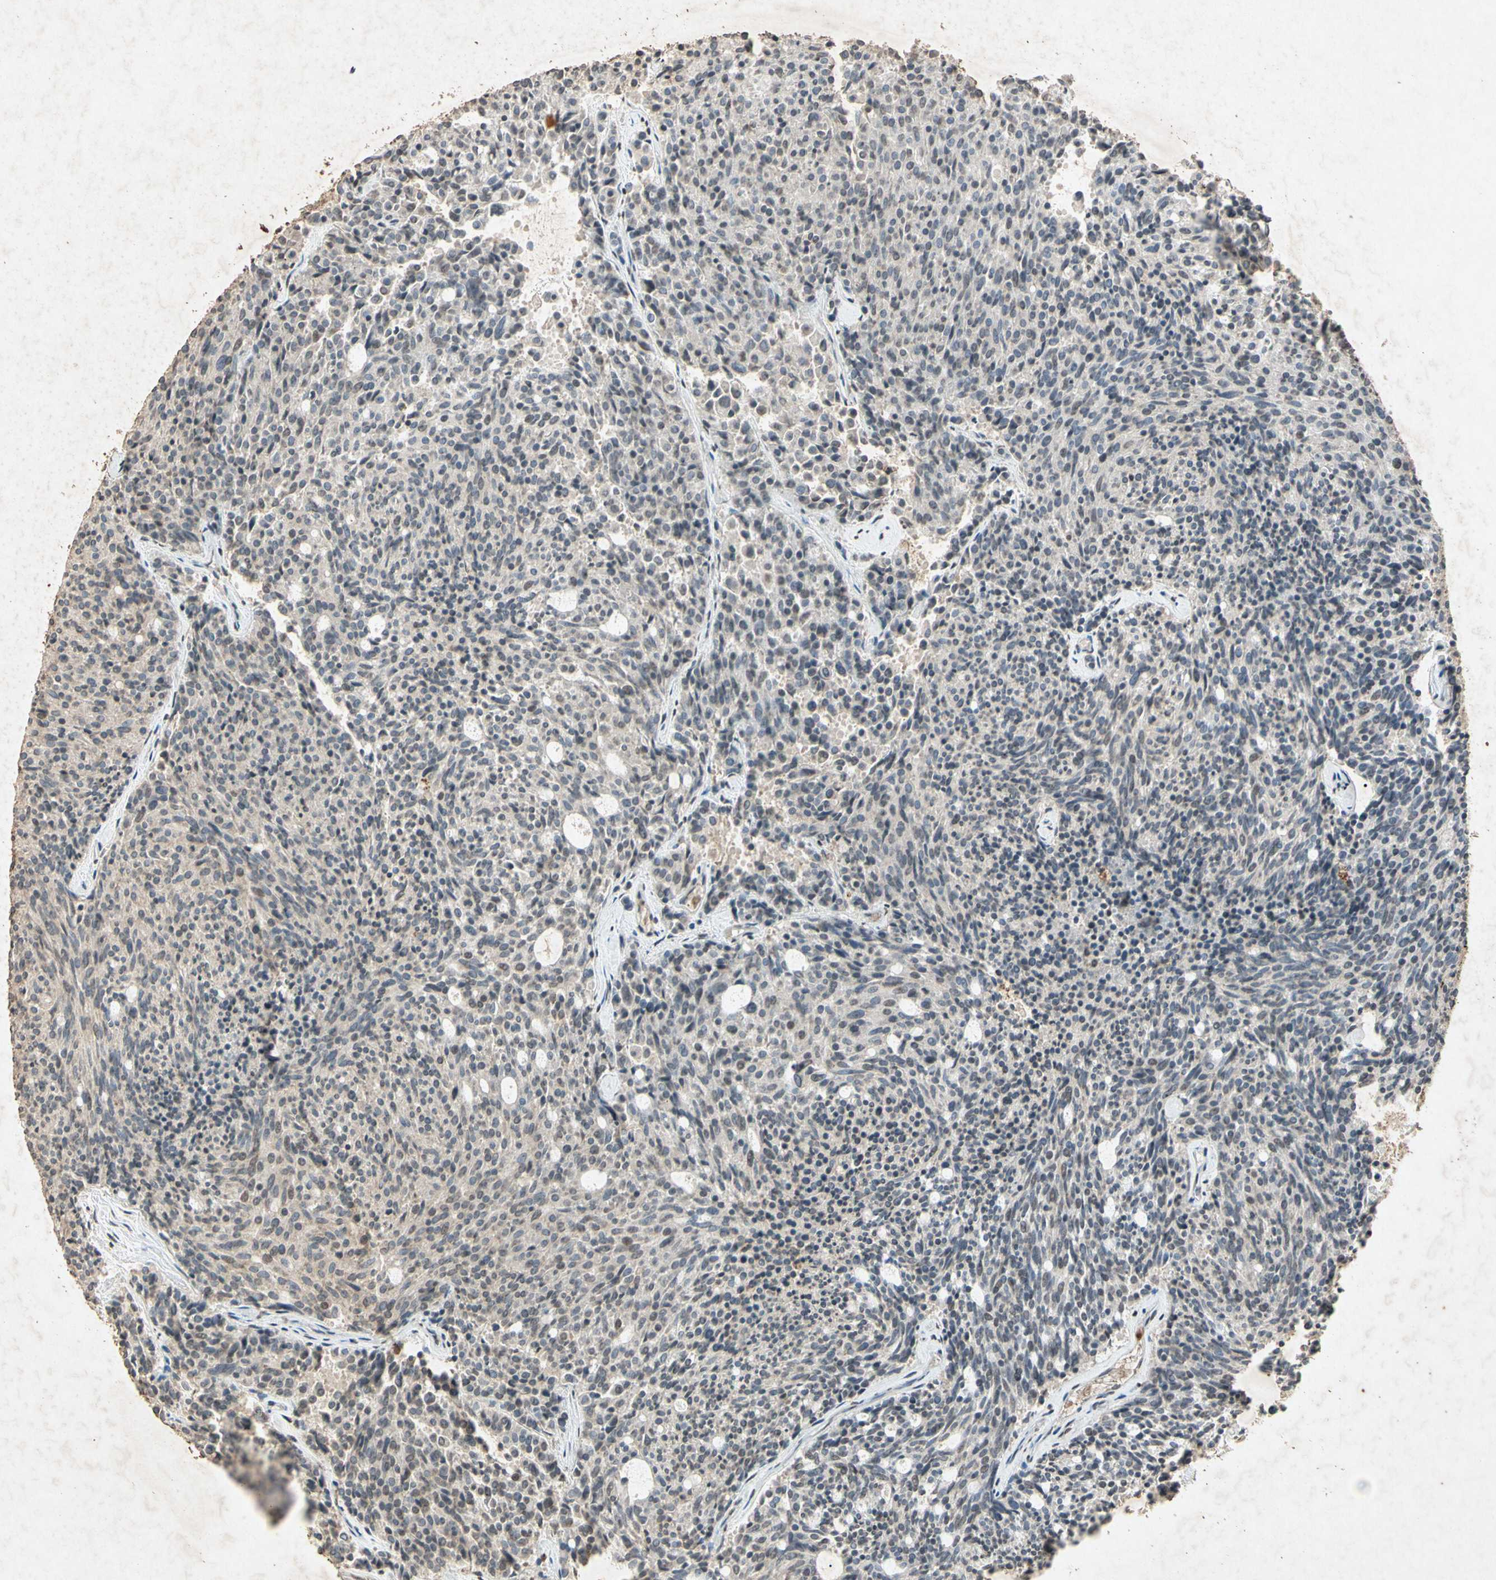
{"staining": {"intensity": "weak", "quantity": ">75%", "location": "cytoplasmic/membranous"}, "tissue": "carcinoid", "cell_type": "Tumor cells", "image_type": "cancer", "snomed": [{"axis": "morphology", "description": "Carcinoid, malignant, NOS"}, {"axis": "topography", "description": "Pancreas"}], "caption": "The histopathology image reveals a brown stain indicating the presence of a protein in the cytoplasmic/membranous of tumor cells in carcinoid (malignant).", "gene": "MSRB1", "patient": {"sex": "female", "age": 54}}